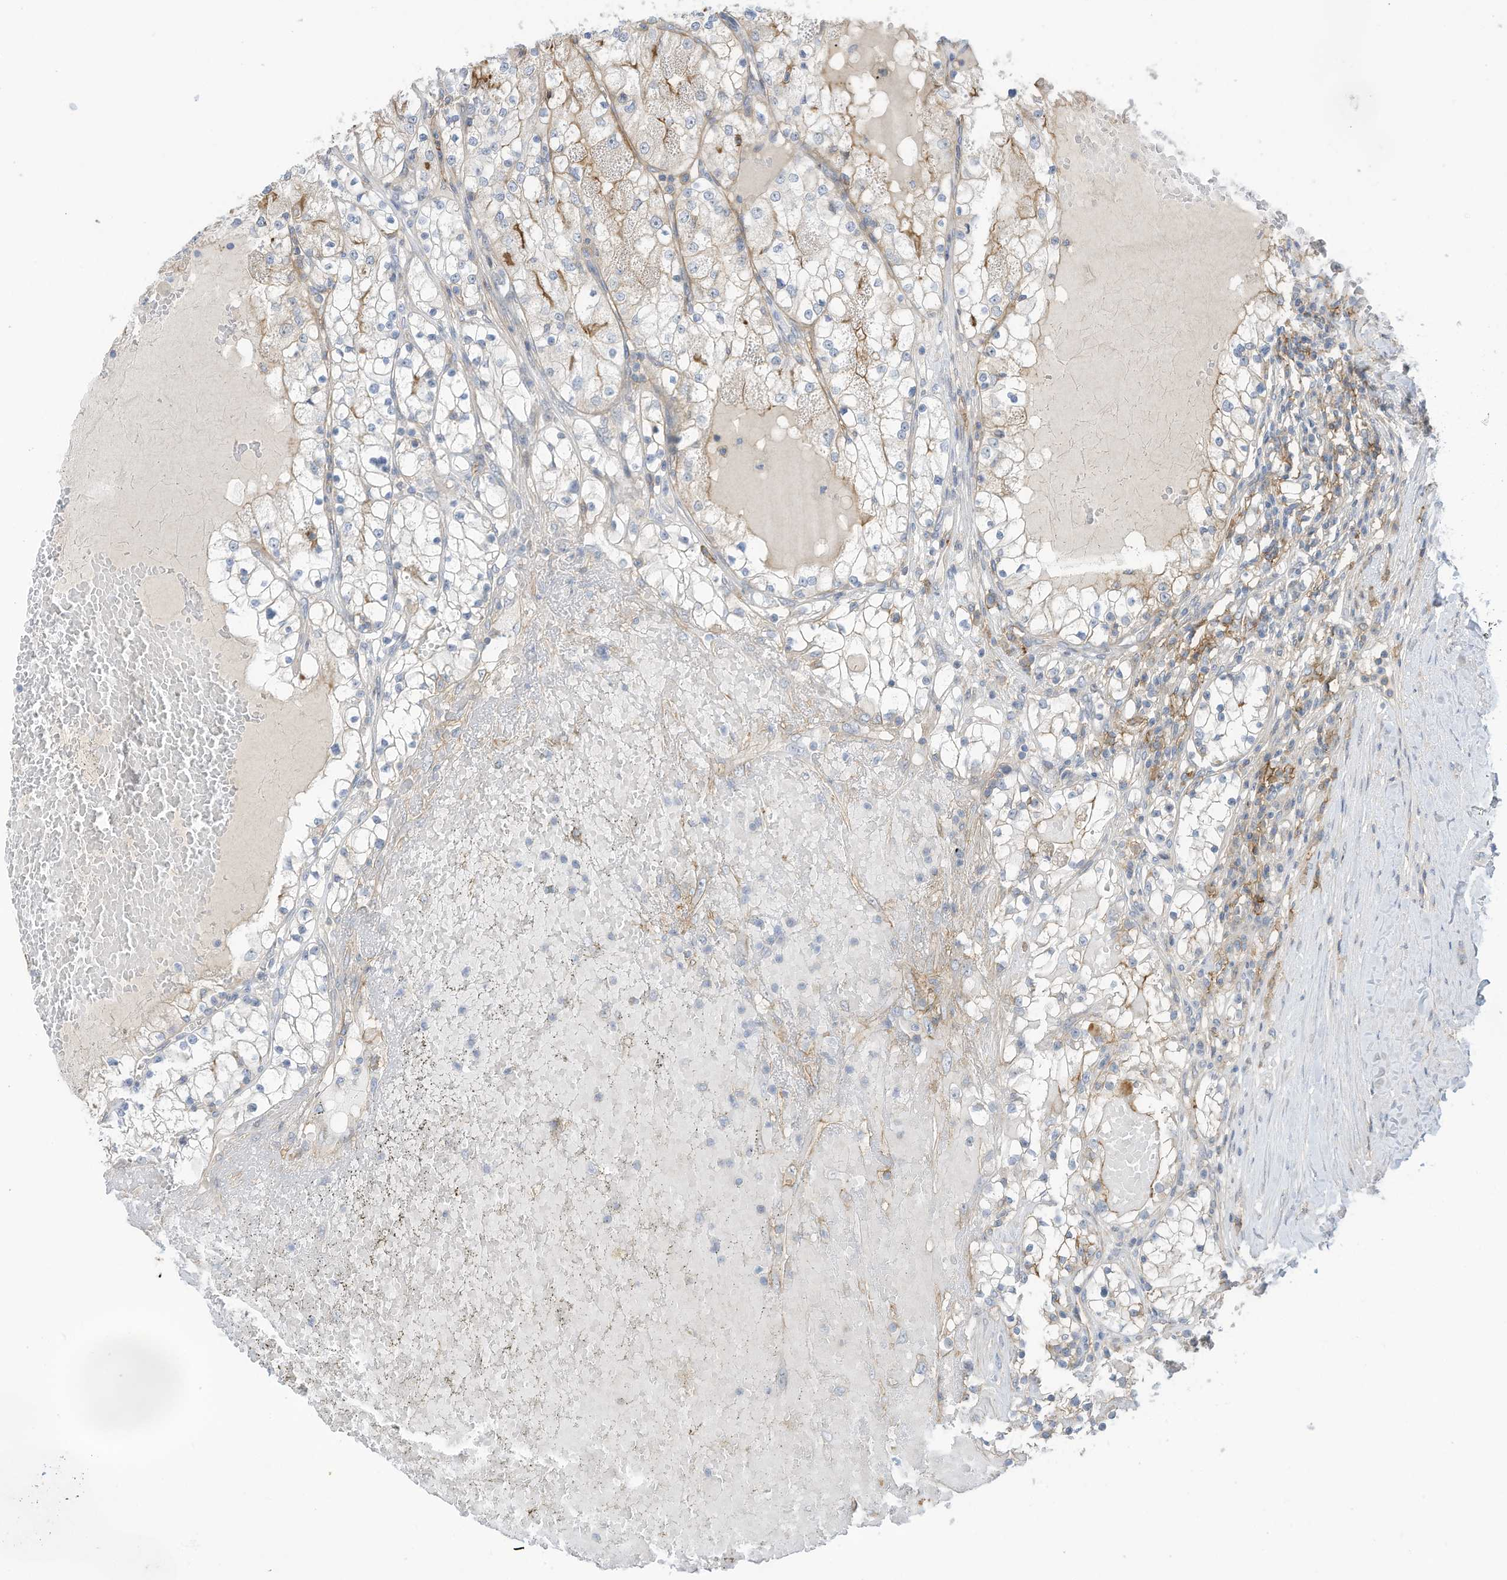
{"staining": {"intensity": "moderate", "quantity": "<25%", "location": "cytoplasmic/membranous"}, "tissue": "renal cancer", "cell_type": "Tumor cells", "image_type": "cancer", "snomed": [{"axis": "morphology", "description": "Normal tissue, NOS"}, {"axis": "morphology", "description": "Adenocarcinoma, NOS"}, {"axis": "topography", "description": "Kidney"}], "caption": "Adenocarcinoma (renal) stained with a brown dye exhibits moderate cytoplasmic/membranous positive expression in about <25% of tumor cells.", "gene": "SLC1A5", "patient": {"sex": "male", "age": 68}}